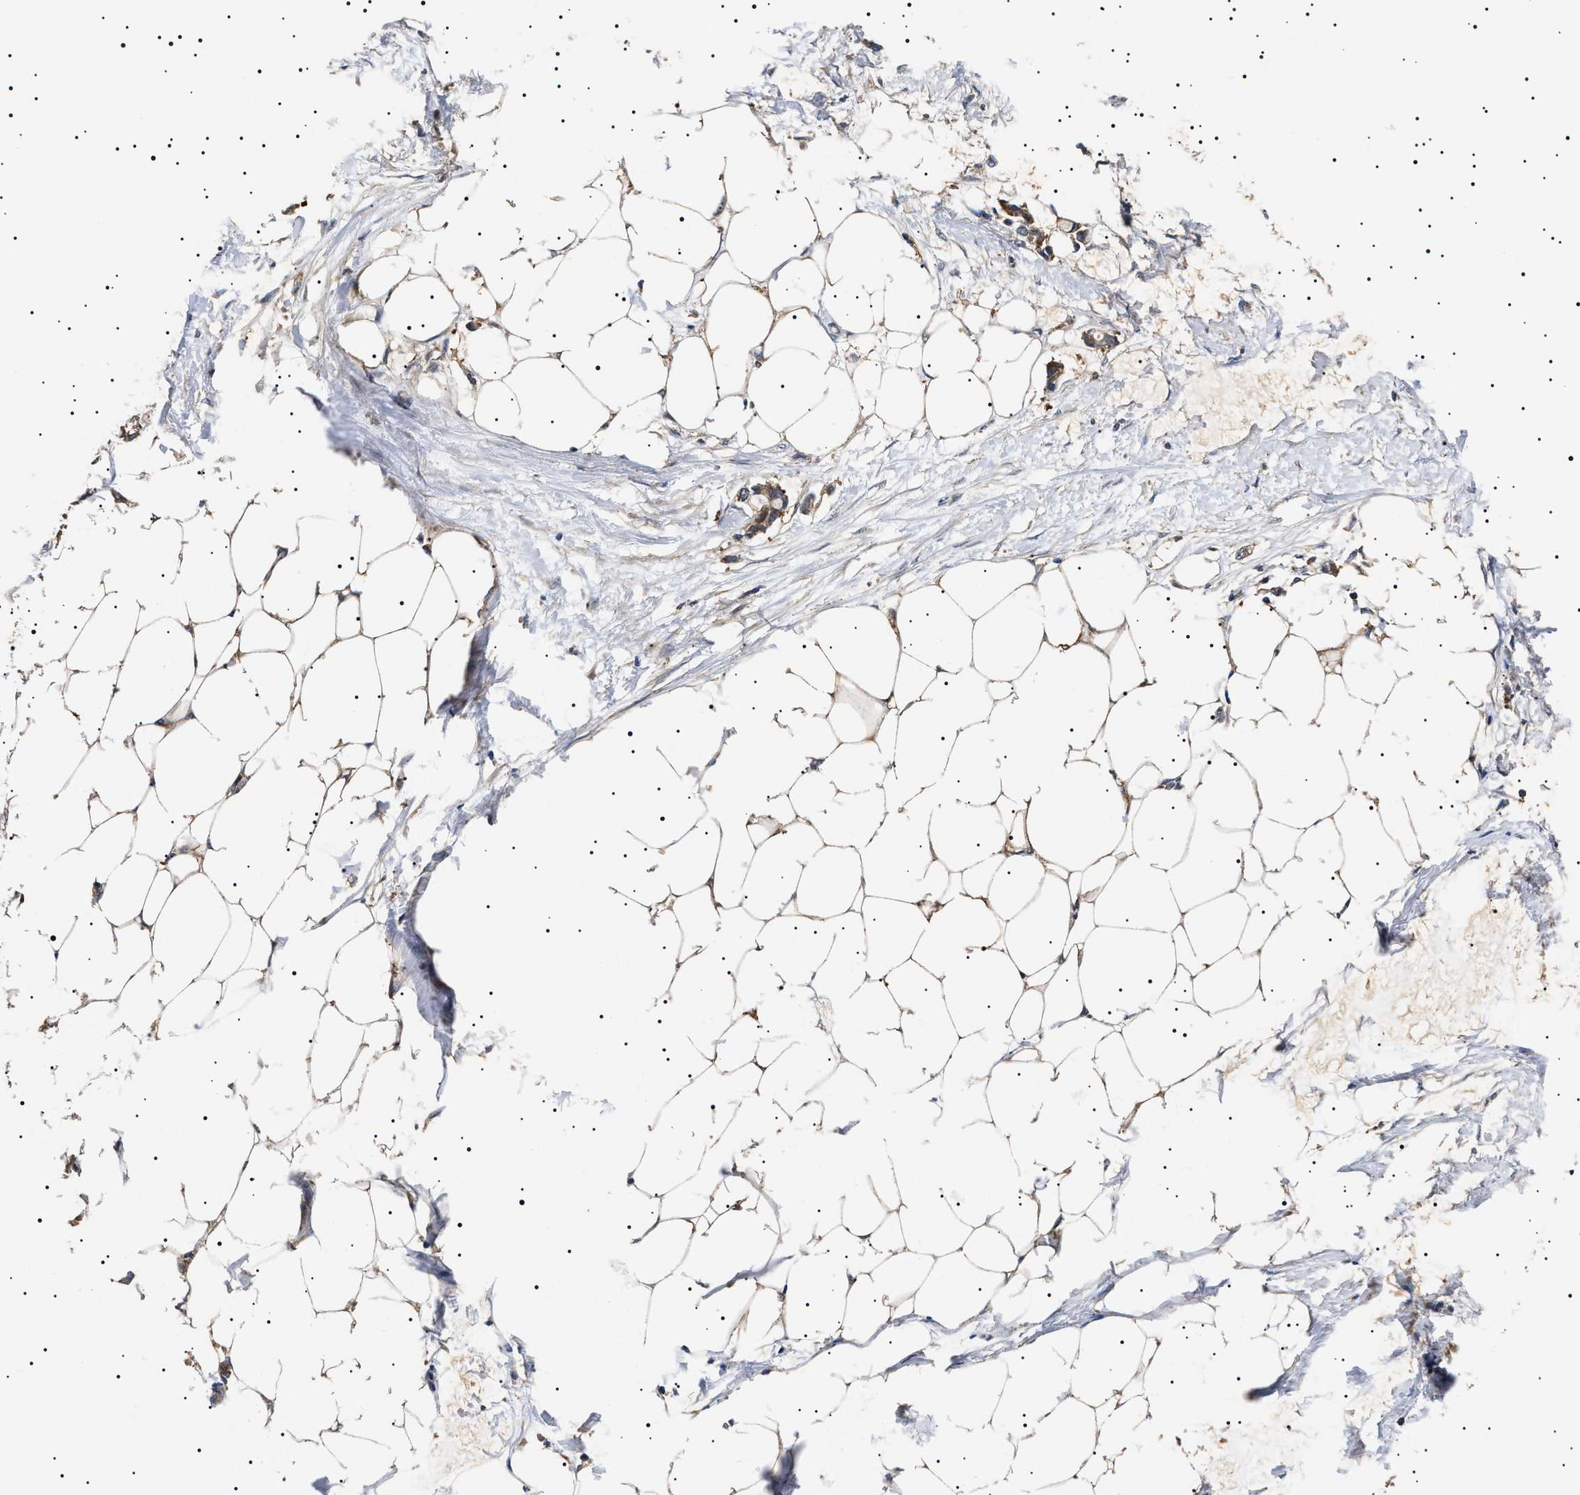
{"staining": {"intensity": "moderate", "quantity": "25%-75%", "location": "cytoplasmic/membranous"}, "tissue": "adipose tissue", "cell_type": "Adipocytes", "image_type": "normal", "snomed": [{"axis": "morphology", "description": "Normal tissue, NOS"}, {"axis": "morphology", "description": "Adenocarcinoma, NOS"}, {"axis": "topography", "description": "Colon"}, {"axis": "topography", "description": "Peripheral nerve tissue"}], "caption": "Immunohistochemistry staining of normal adipose tissue, which demonstrates medium levels of moderate cytoplasmic/membranous staining in about 25%-75% of adipocytes indicating moderate cytoplasmic/membranous protein expression. The staining was performed using DAB (brown) for protein detection and nuclei were counterstained in hematoxylin (blue).", "gene": "TPP2", "patient": {"sex": "male", "age": 14}}